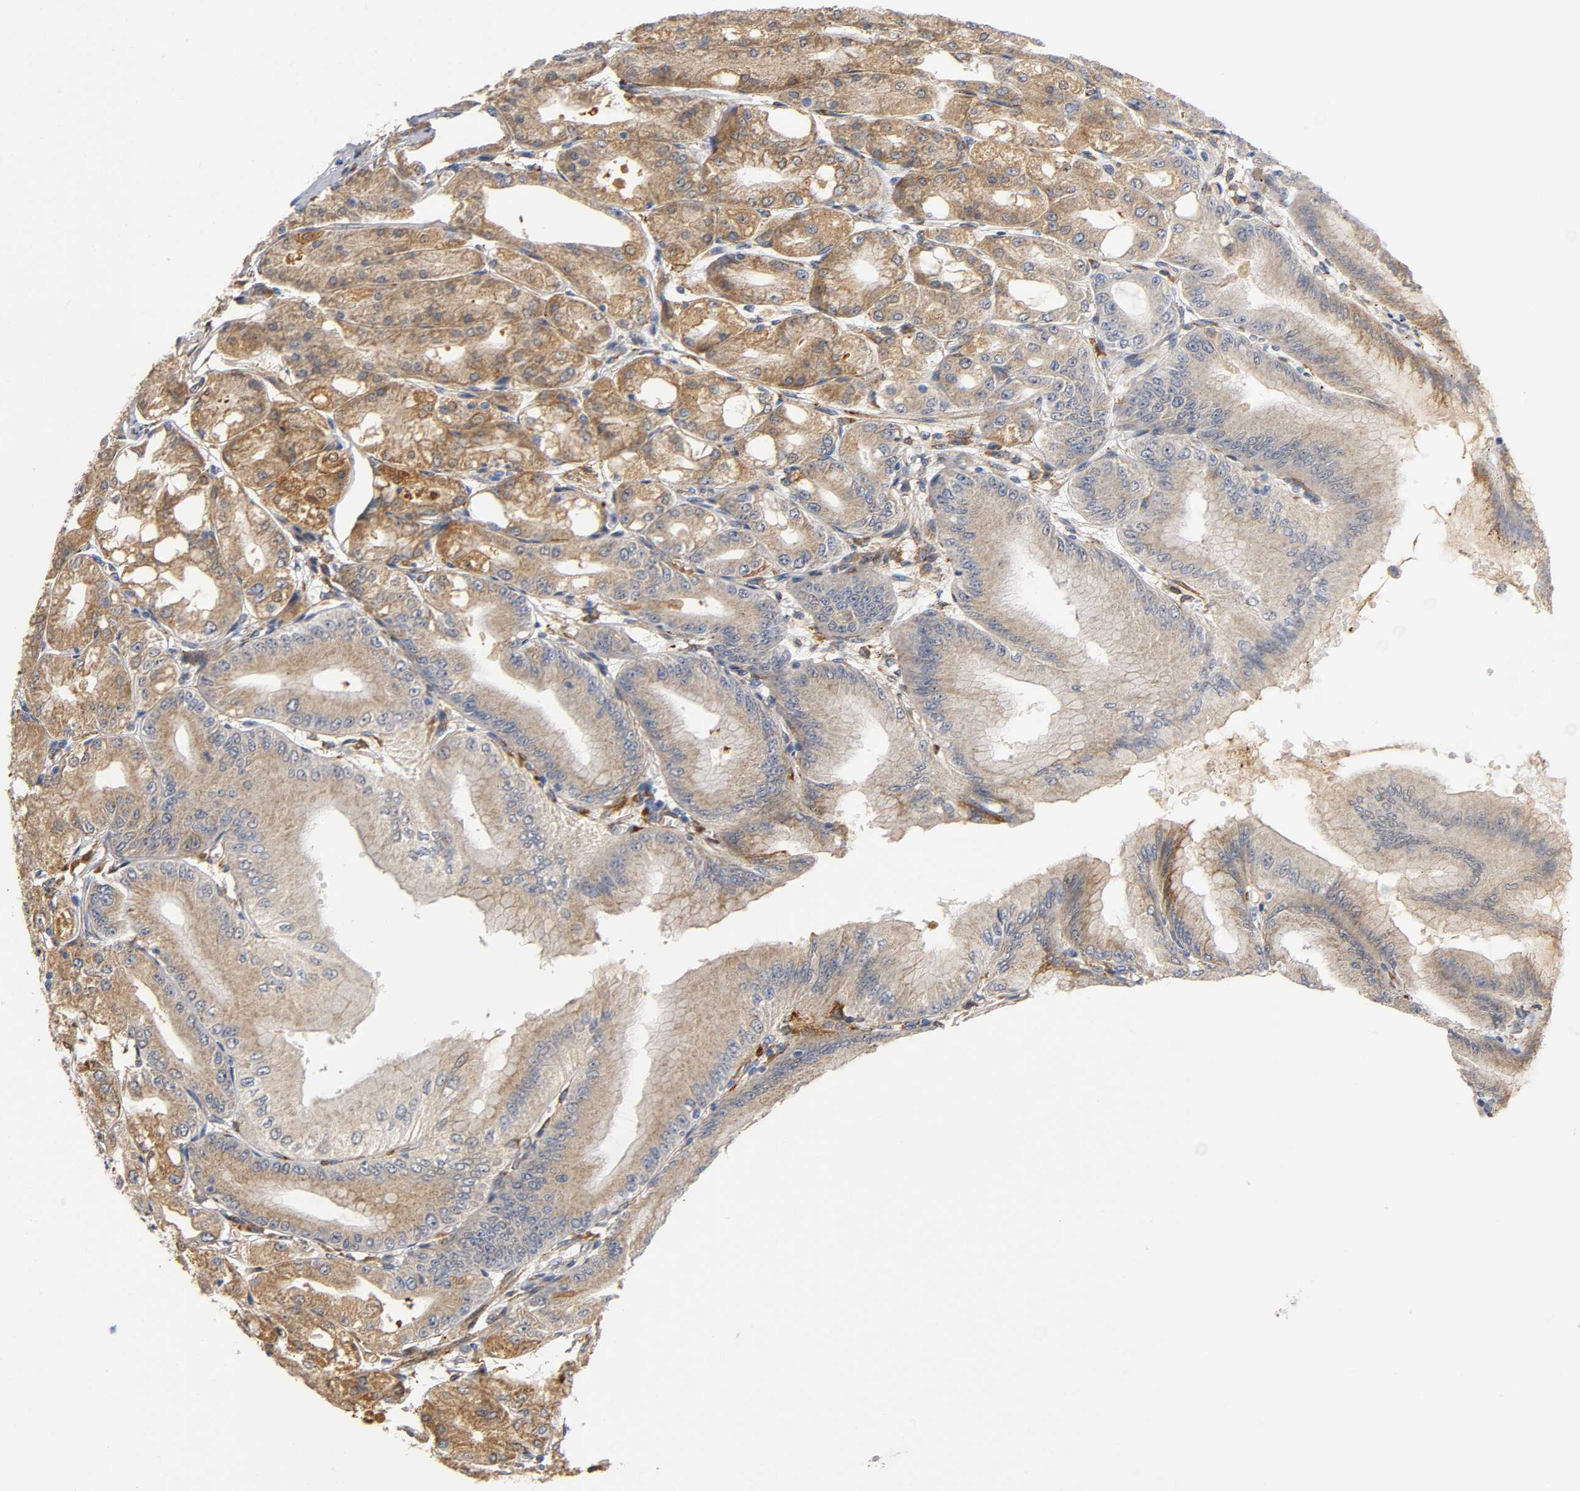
{"staining": {"intensity": "moderate", "quantity": ">75%", "location": "cytoplasmic/membranous"}, "tissue": "stomach", "cell_type": "Glandular cells", "image_type": "normal", "snomed": [{"axis": "morphology", "description": "Normal tissue, NOS"}, {"axis": "topography", "description": "Stomach, lower"}], "caption": "A histopathology image showing moderate cytoplasmic/membranous staining in about >75% of glandular cells in benign stomach, as visualized by brown immunohistochemical staining.", "gene": "SOS2", "patient": {"sex": "male", "age": 71}}